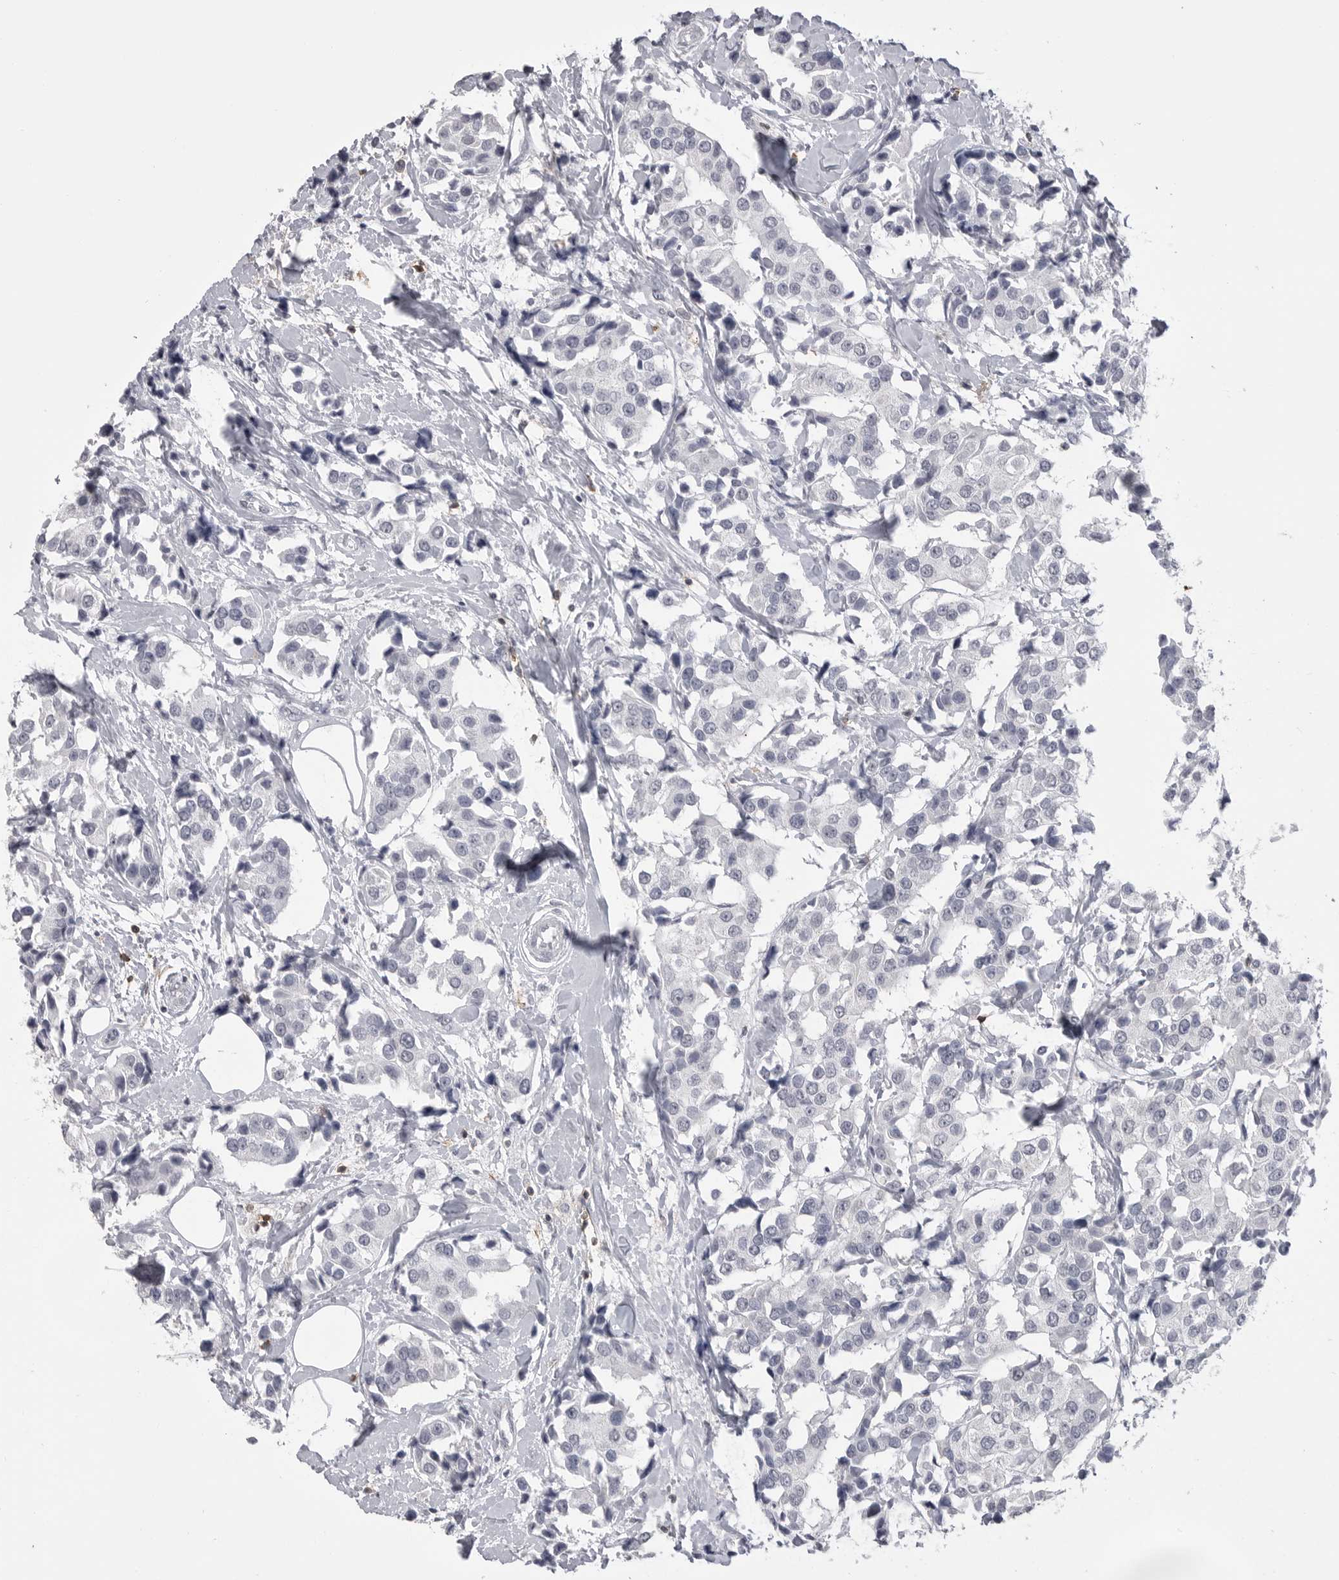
{"staining": {"intensity": "negative", "quantity": "none", "location": "none"}, "tissue": "breast cancer", "cell_type": "Tumor cells", "image_type": "cancer", "snomed": [{"axis": "morphology", "description": "Normal tissue, NOS"}, {"axis": "morphology", "description": "Duct carcinoma"}, {"axis": "topography", "description": "Breast"}], "caption": "Intraductal carcinoma (breast) was stained to show a protein in brown. There is no significant positivity in tumor cells. (Brightfield microscopy of DAB (3,3'-diaminobenzidine) immunohistochemistry at high magnification).", "gene": "ITGAL", "patient": {"sex": "female", "age": 39}}